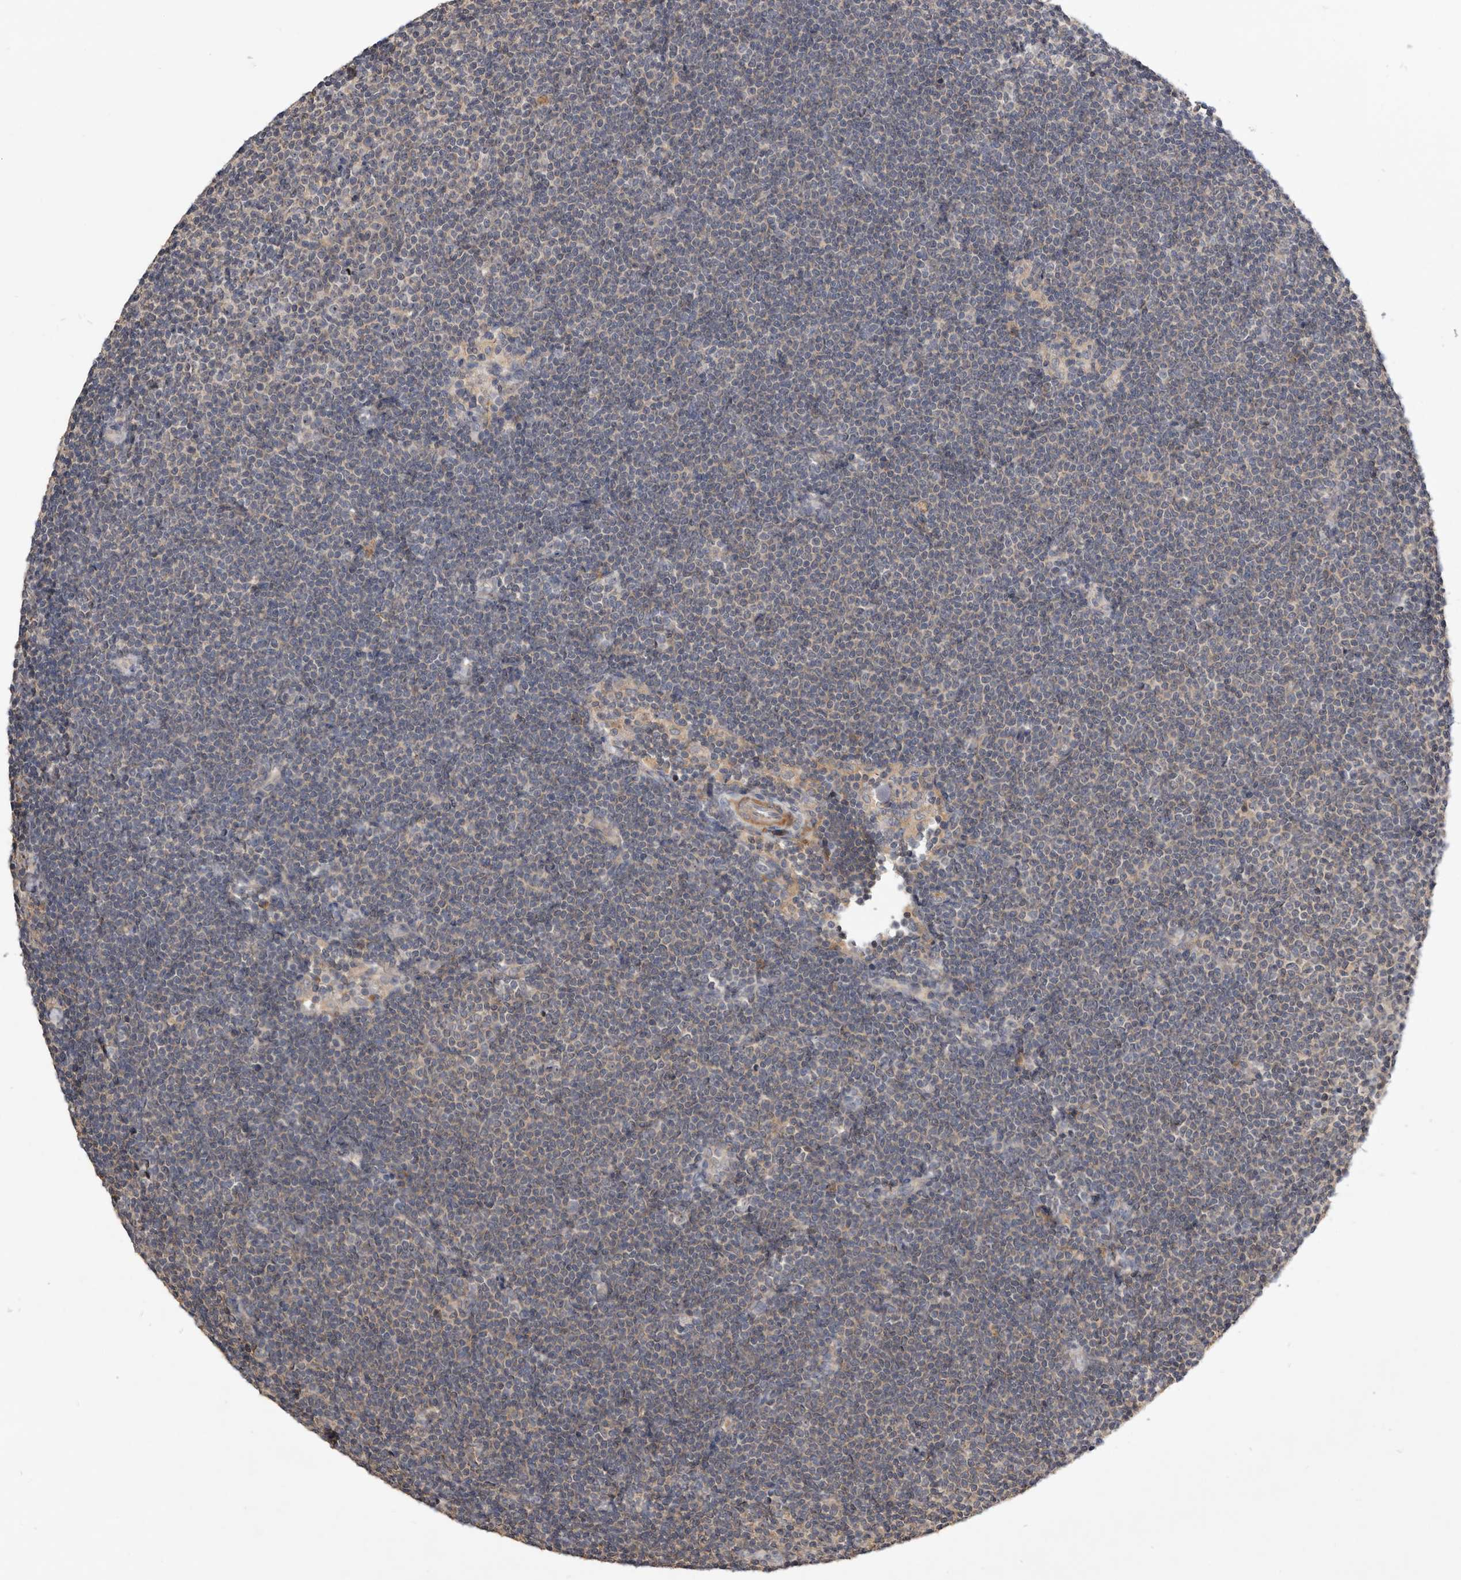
{"staining": {"intensity": "negative", "quantity": "none", "location": "none"}, "tissue": "lymphoma", "cell_type": "Tumor cells", "image_type": "cancer", "snomed": [{"axis": "morphology", "description": "Malignant lymphoma, non-Hodgkin's type, Low grade"}, {"axis": "topography", "description": "Lymph node"}], "caption": "A high-resolution image shows immunohistochemistry staining of lymphoma, which shows no significant staining in tumor cells.", "gene": "TTC39A", "patient": {"sex": "female", "age": 53}}